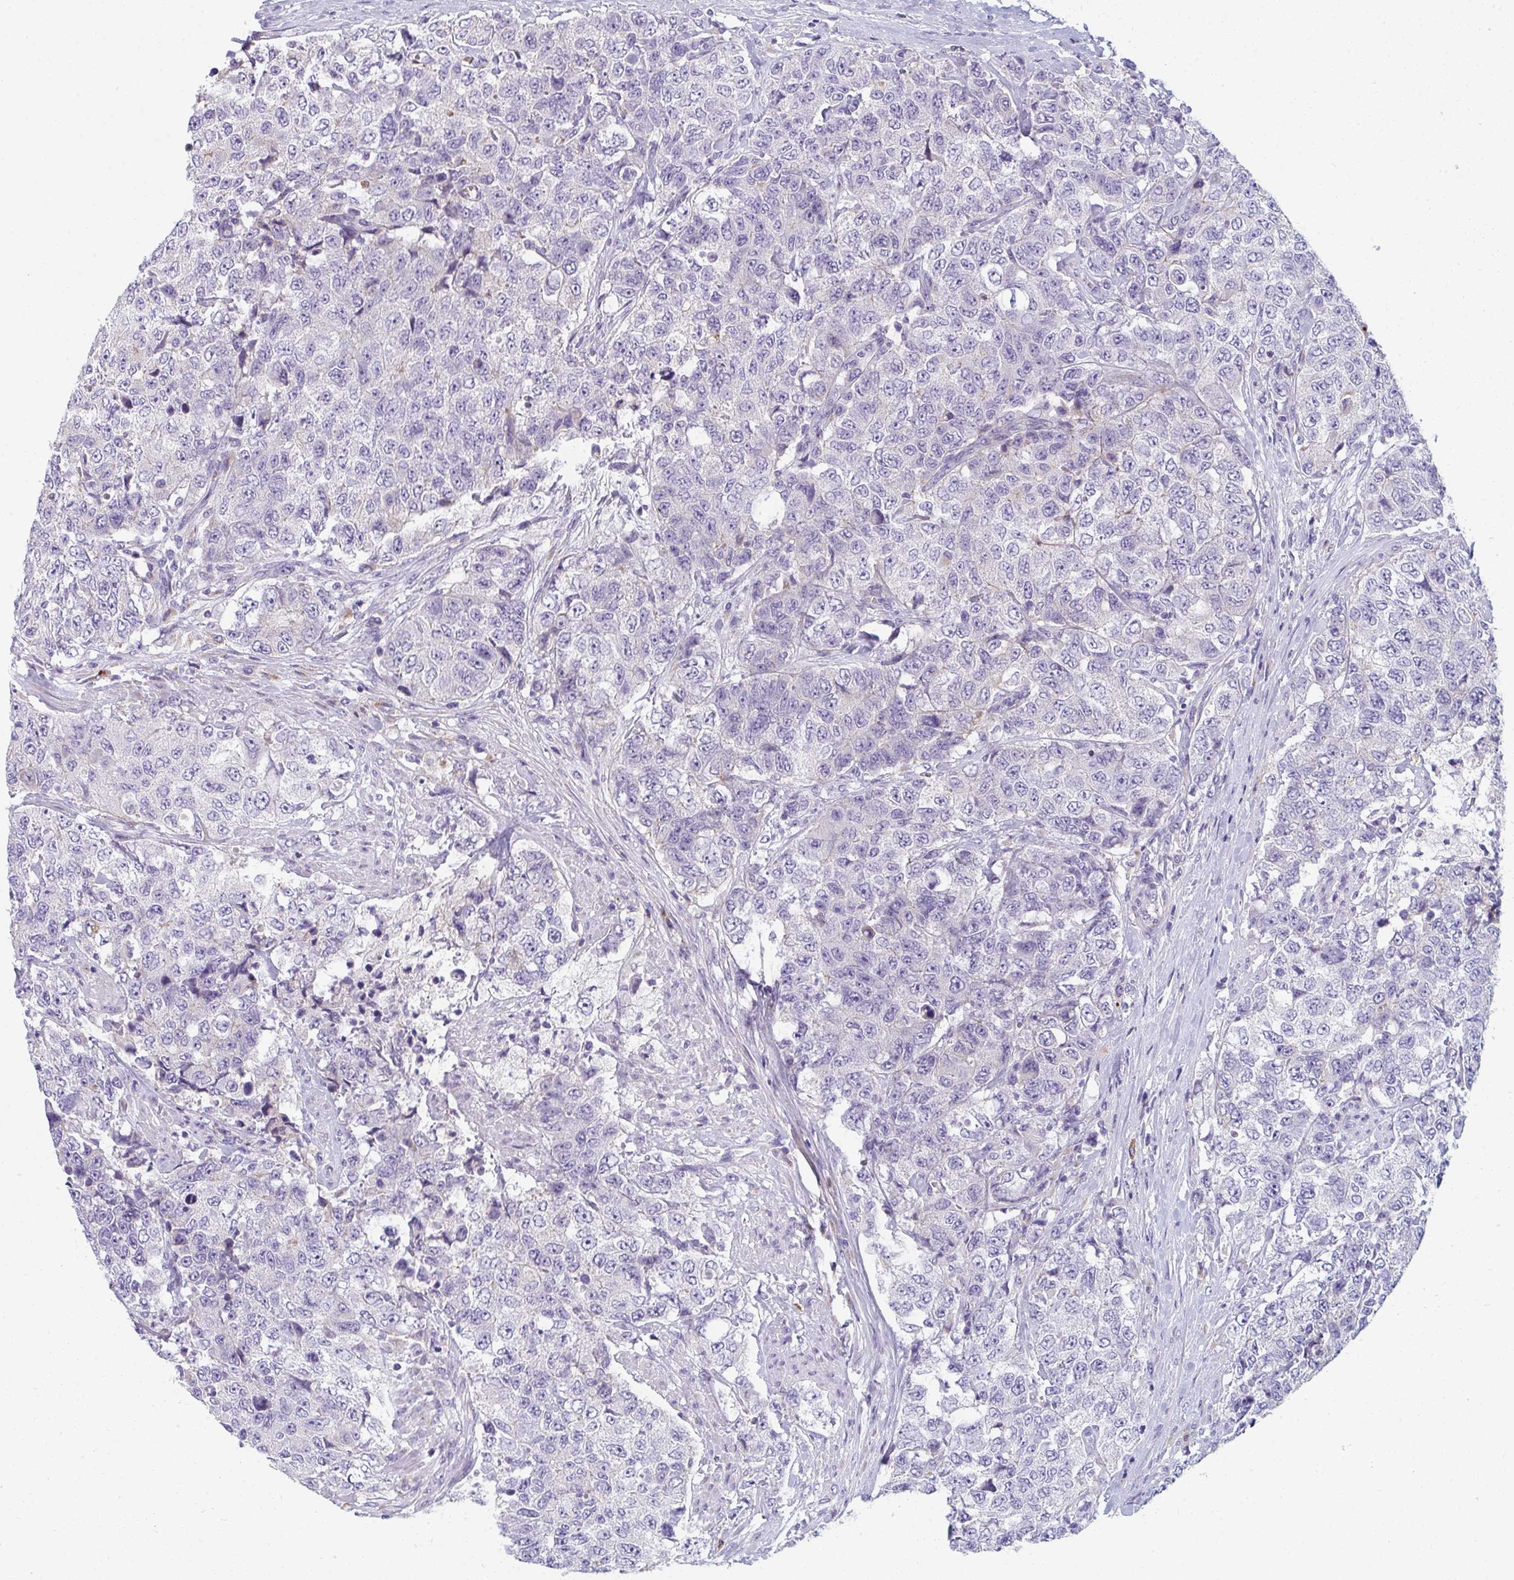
{"staining": {"intensity": "negative", "quantity": "none", "location": "none"}, "tissue": "urothelial cancer", "cell_type": "Tumor cells", "image_type": "cancer", "snomed": [{"axis": "morphology", "description": "Urothelial carcinoma, High grade"}, {"axis": "topography", "description": "Urinary bladder"}], "caption": "IHC of human urothelial carcinoma (high-grade) exhibits no expression in tumor cells. (DAB IHC with hematoxylin counter stain).", "gene": "EIF1AD", "patient": {"sex": "female", "age": 78}}